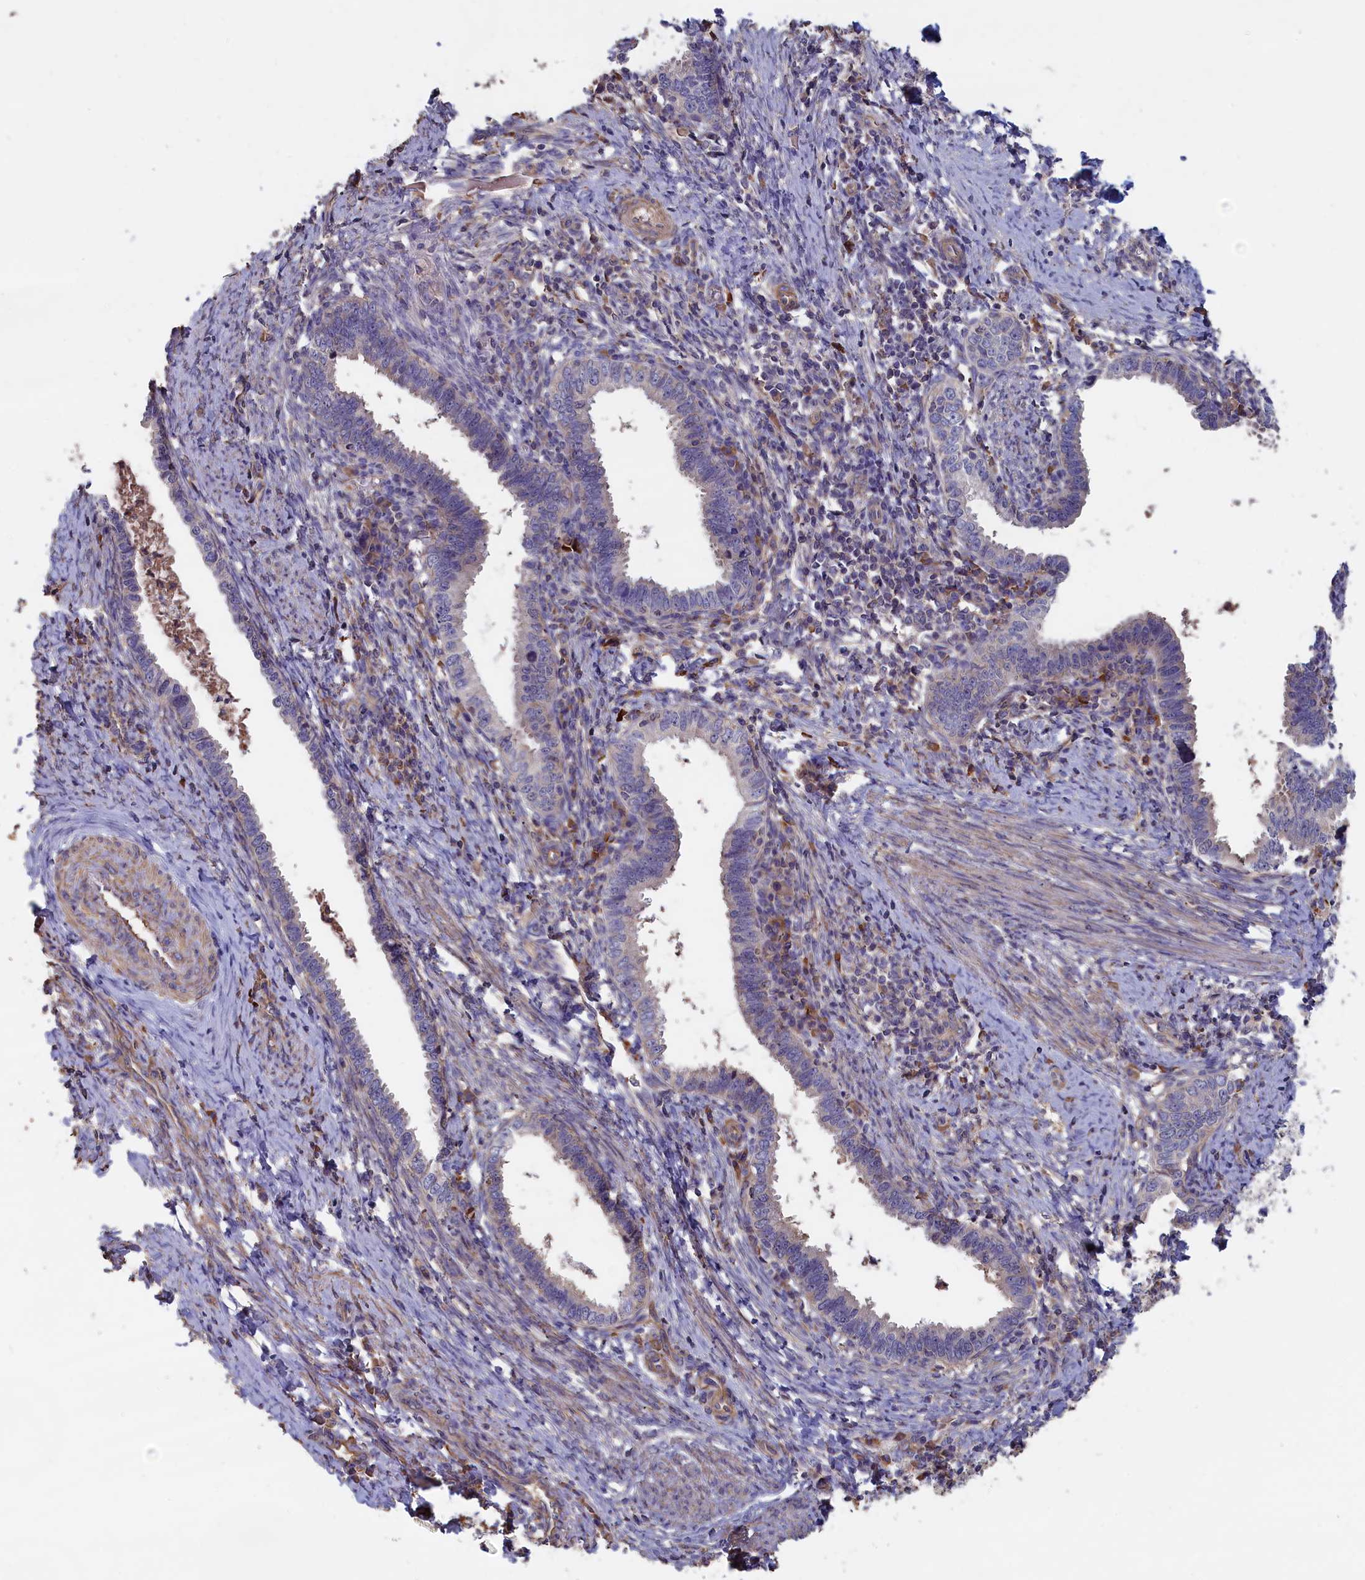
{"staining": {"intensity": "negative", "quantity": "none", "location": "none"}, "tissue": "cervical cancer", "cell_type": "Tumor cells", "image_type": "cancer", "snomed": [{"axis": "morphology", "description": "Adenocarcinoma, NOS"}, {"axis": "topography", "description": "Cervix"}], "caption": "Immunohistochemical staining of cervical cancer shows no significant expression in tumor cells.", "gene": "ANKRD2", "patient": {"sex": "female", "age": 36}}